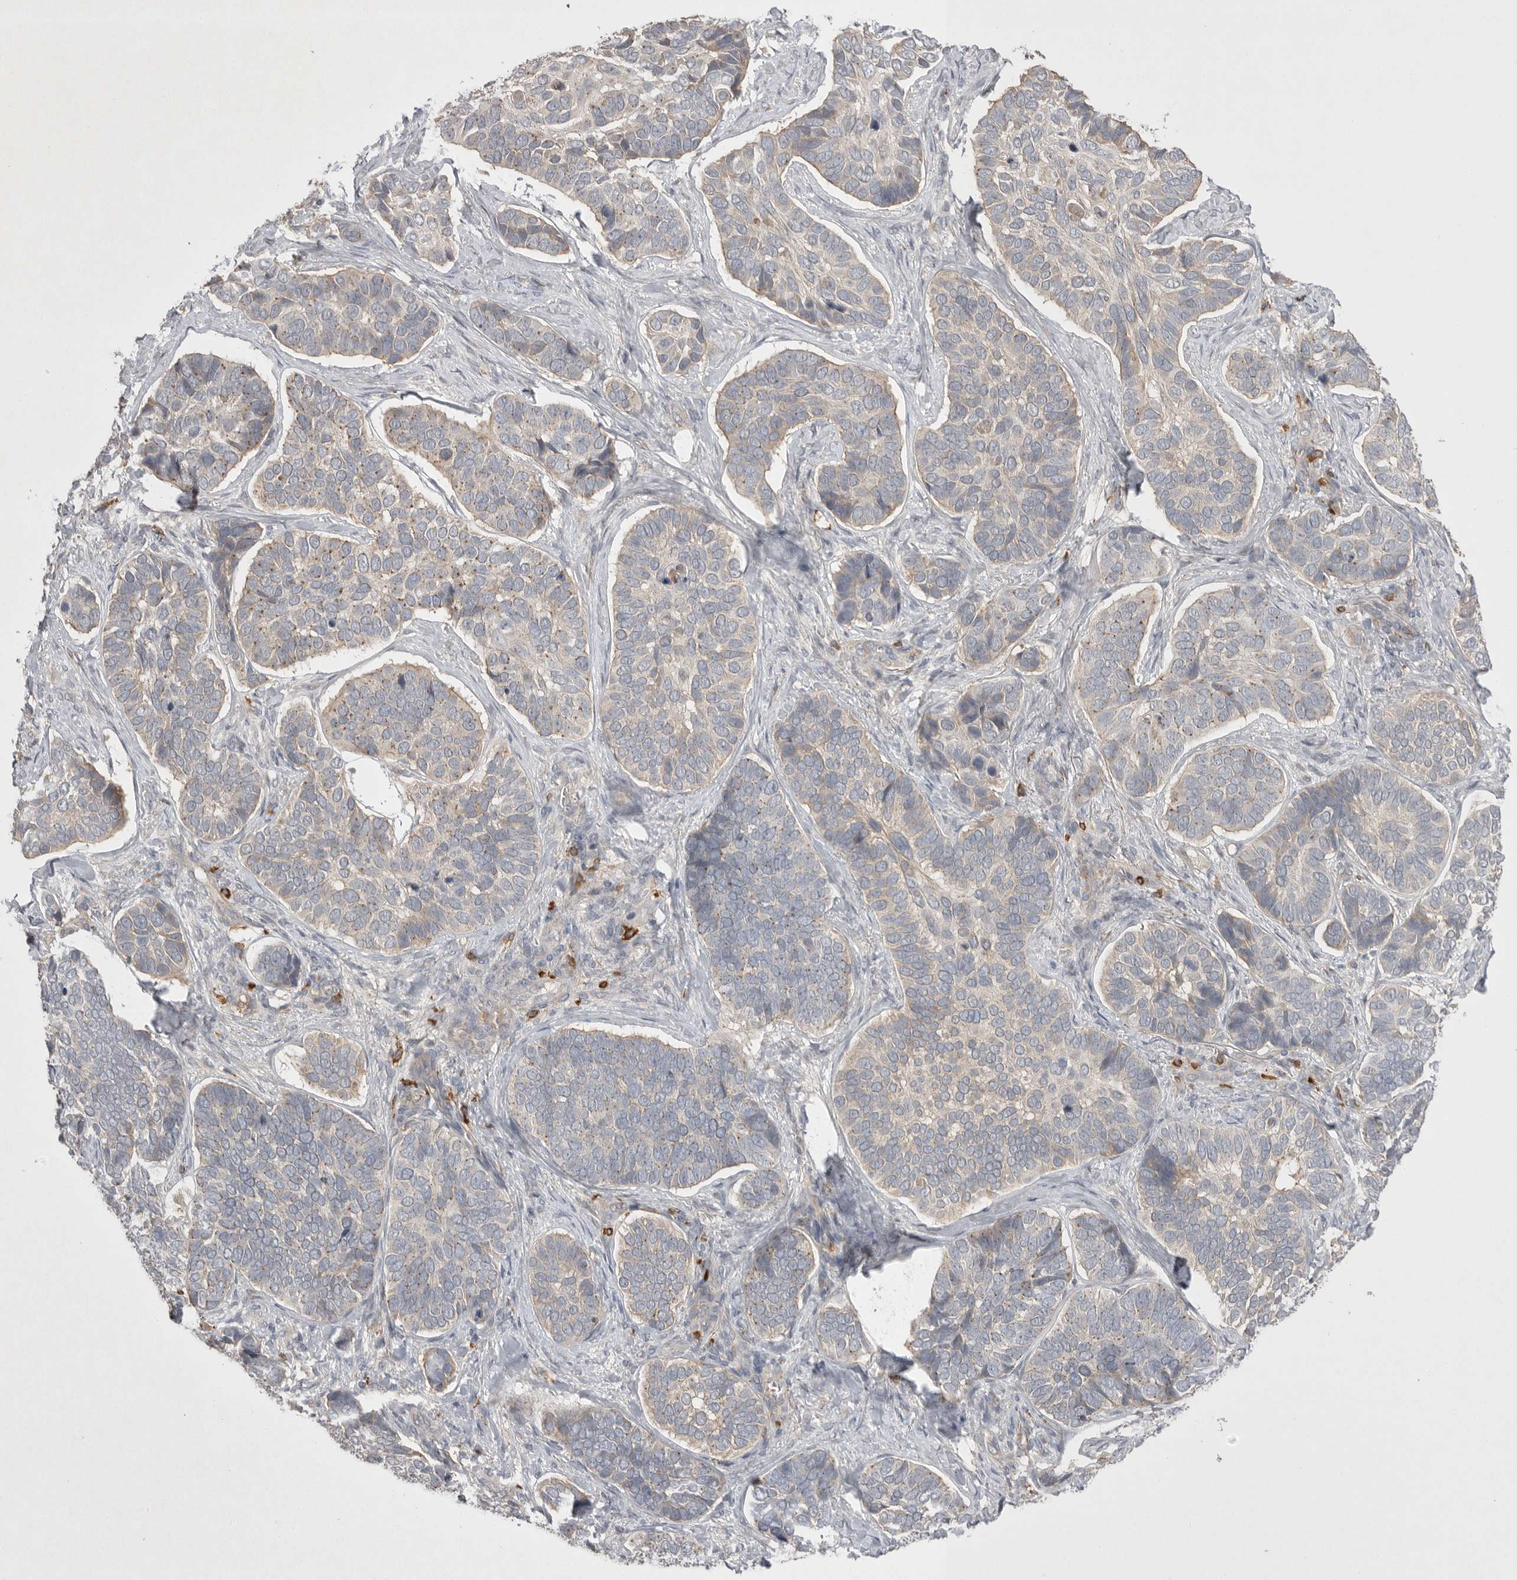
{"staining": {"intensity": "weak", "quantity": "<25%", "location": "cytoplasmic/membranous"}, "tissue": "skin cancer", "cell_type": "Tumor cells", "image_type": "cancer", "snomed": [{"axis": "morphology", "description": "Basal cell carcinoma"}, {"axis": "topography", "description": "Skin"}], "caption": "Immunohistochemical staining of basal cell carcinoma (skin) displays no significant staining in tumor cells.", "gene": "NRCAM", "patient": {"sex": "male", "age": 62}}